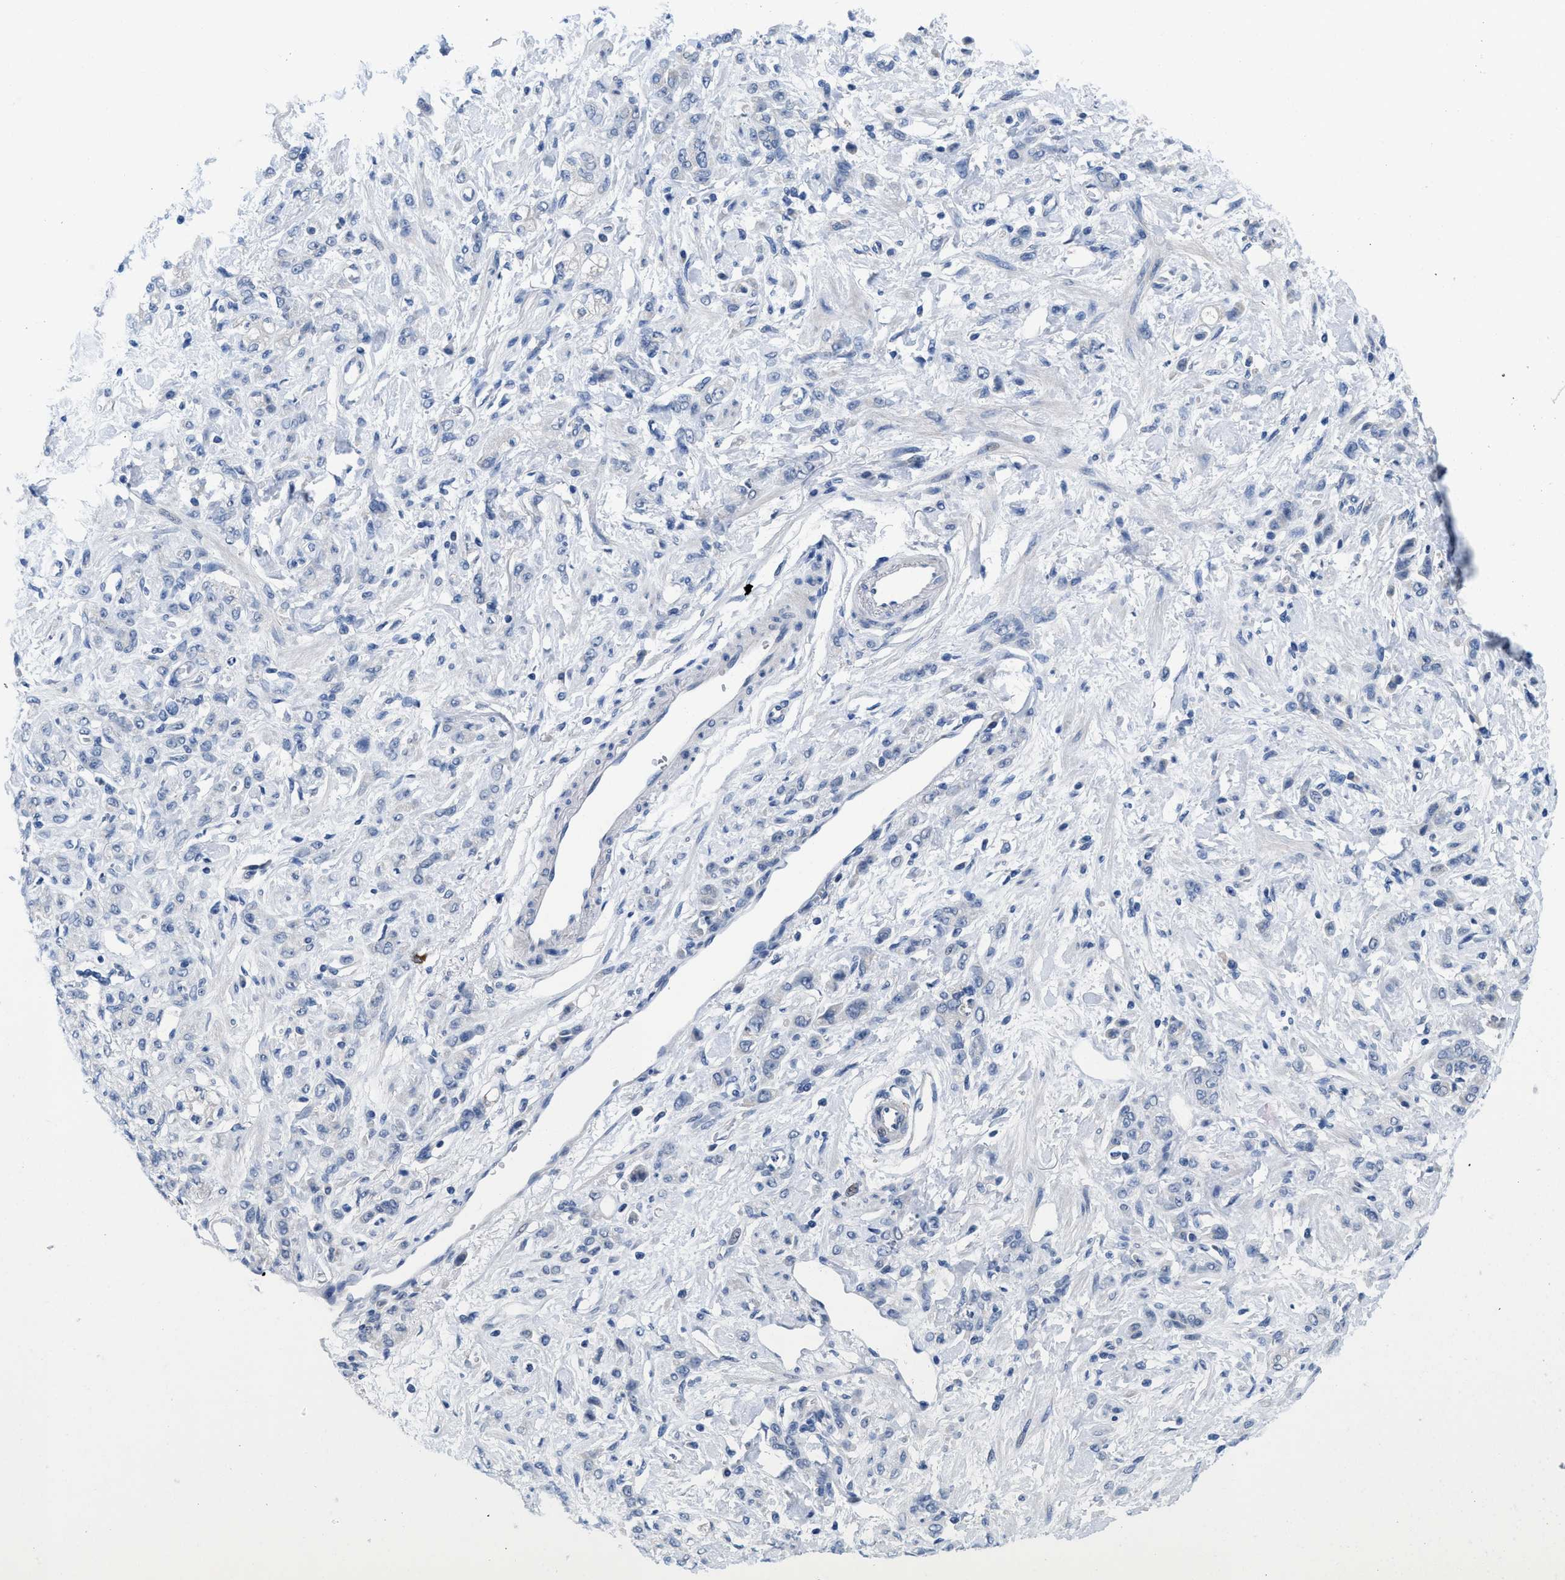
{"staining": {"intensity": "negative", "quantity": "none", "location": "none"}, "tissue": "stomach cancer", "cell_type": "Tumor cells", "image_type": "cancer", "snomed": [{"axis": "morphology", "description": "Normal tissue, NOS"}, {"axis": "morphology", "description": "Adenocarcinoma, NOS"}, {"axis": "topography", "description": "Stomach"}], "caption": "Immunohistochemistry of adenocarcinoma (stomach) shows no staining in tumor cells. The staining was performed using DAB (3,3'-diaminobenzidine) to visualize the protein expression in brown, while the nuclei were stained in blue with hematoxylin (Magnification: 20x).", "gene": "PYY", "patient": {"sex": "male", "age": 82}}